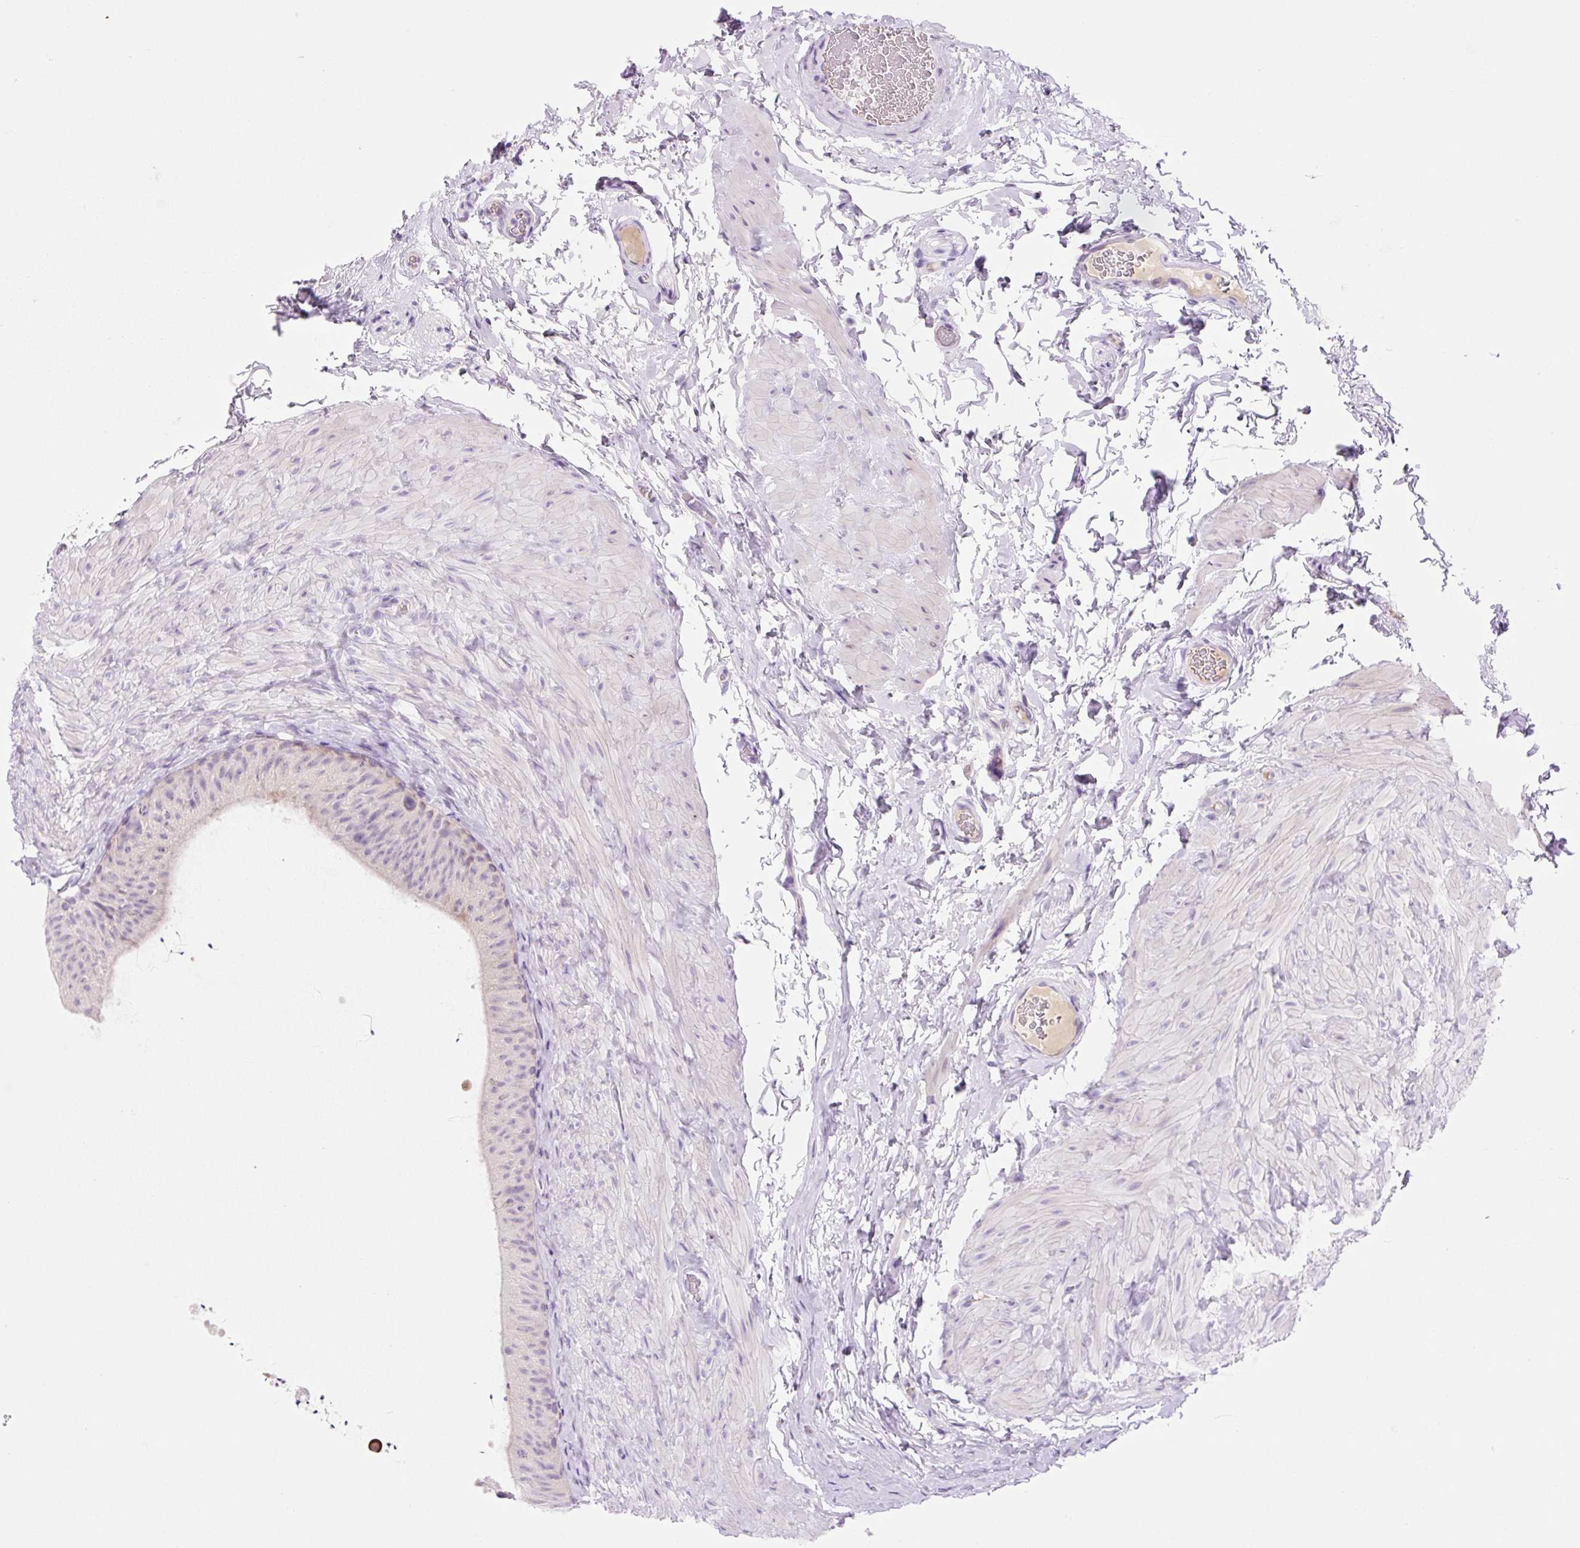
{"staining": {"intensity": "negative", "quantity": "none", "location": "none"}, "tissue": "epididymis", "cell_type": "Glandular cells", "image_type": "normal", "snomed": [{"axis": "morphology", "description": "Normal tissue, NOS"}, {"axis": "topography", "description": "Epididymis, spermatic cord, NOS"}, {"axis": "topography", "description": "Epididymis"}], "caption": "Epididymis was stained to show a protein in brown. There is no significant expression in glandular cells. (IHC, brightfield microscopy, high magnification).", "gene": "ZNF121", "patient": {"sex": "male", "age": 31}}